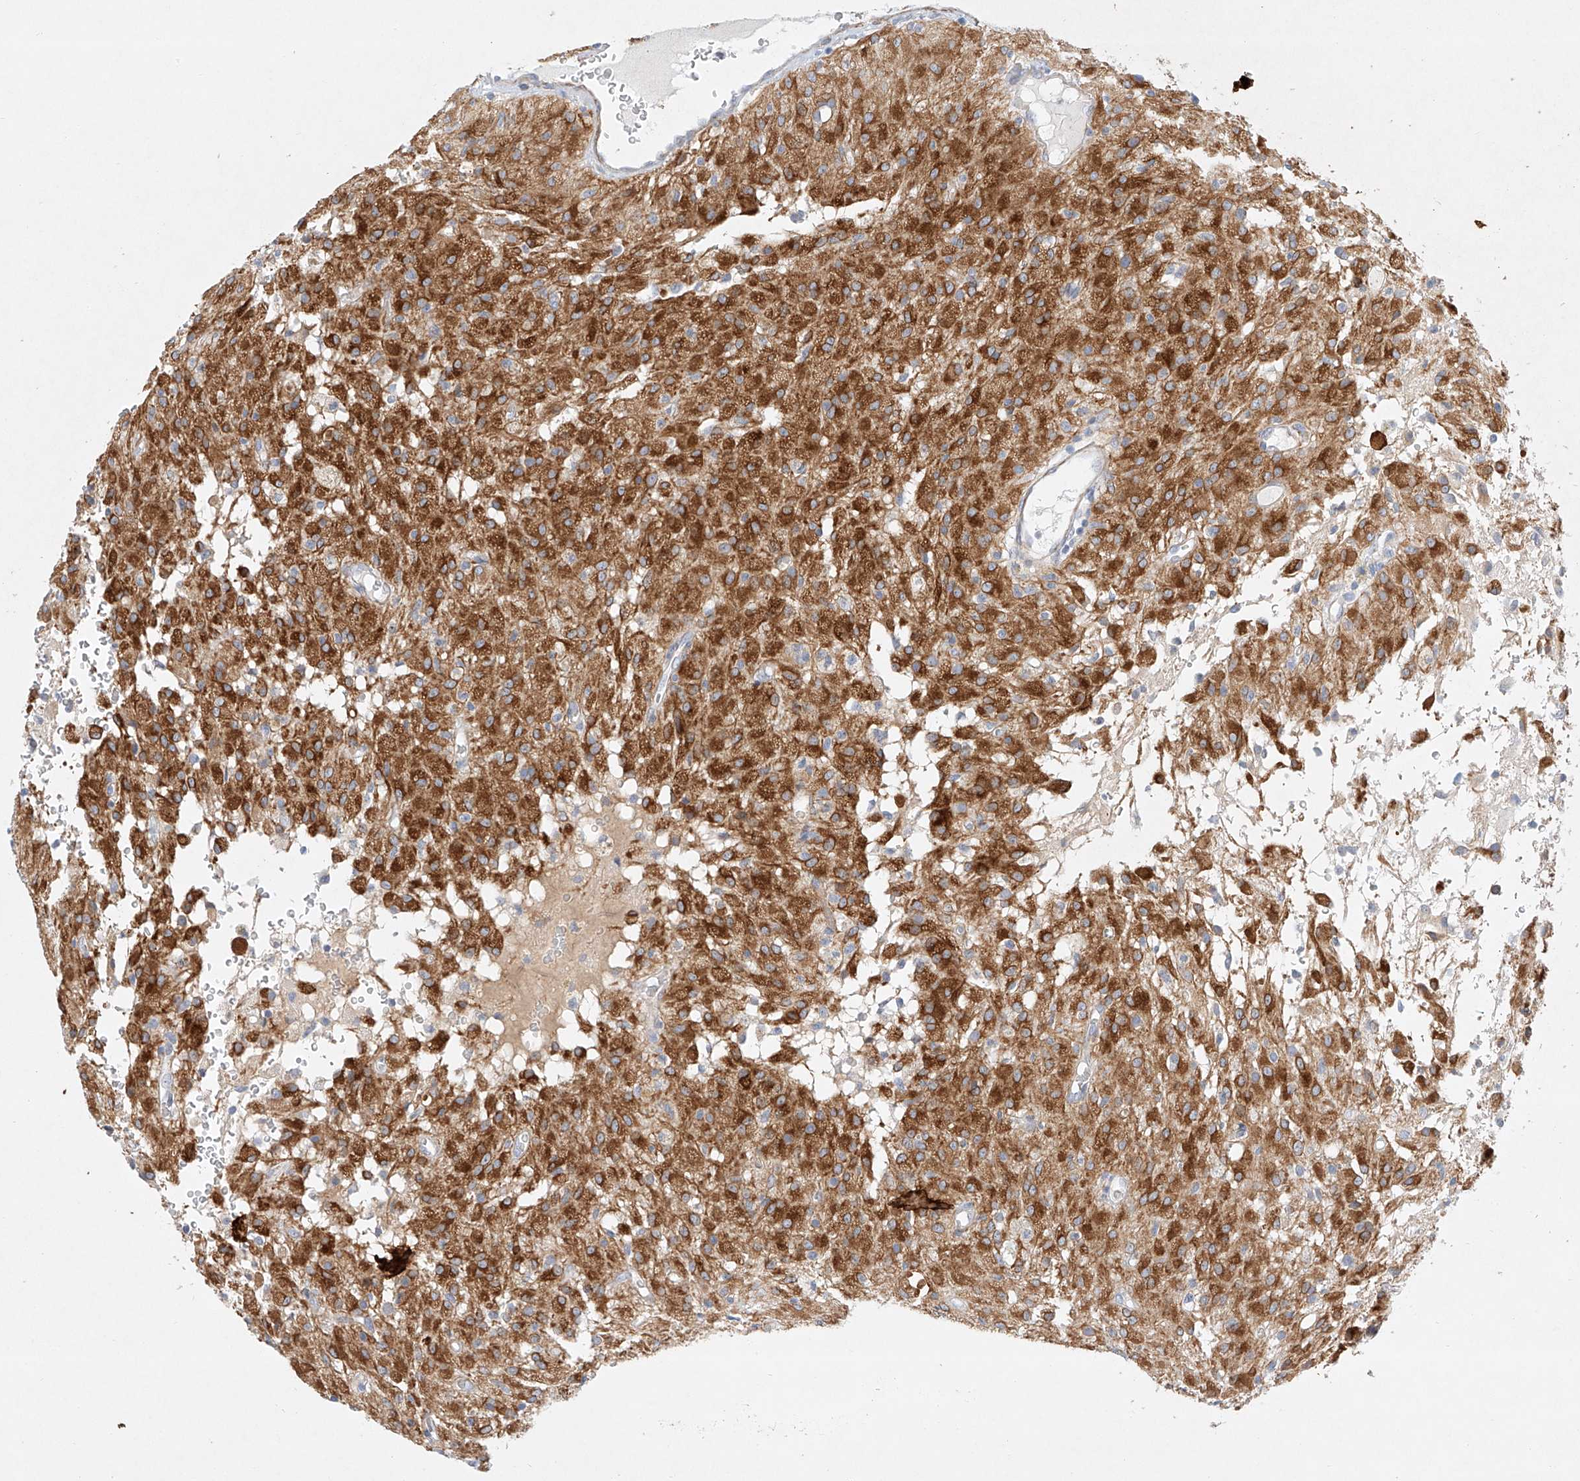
{"staining": {"intensity": "strong", "quantity": ">75%", "location": "cytoplasmic/membranous"}, "tissue": "glioma", "cell_type": "Tumor cells", "image_type": "cancer", "snomed": [{"axis": "morphology", "description": "Glioma, malignant, High grade"}, {"axis": "topography", "description": "Brain"}], "caption": "Protein expression analysis of human glioma reveals strong cytoplasmic/membranous positivity in approximately >75% of tumor cells. (DAB IHC with brightfield microscopy, high magnification).", "gene": "REEP2", "patient": {"sex": "female", "age": 59}}